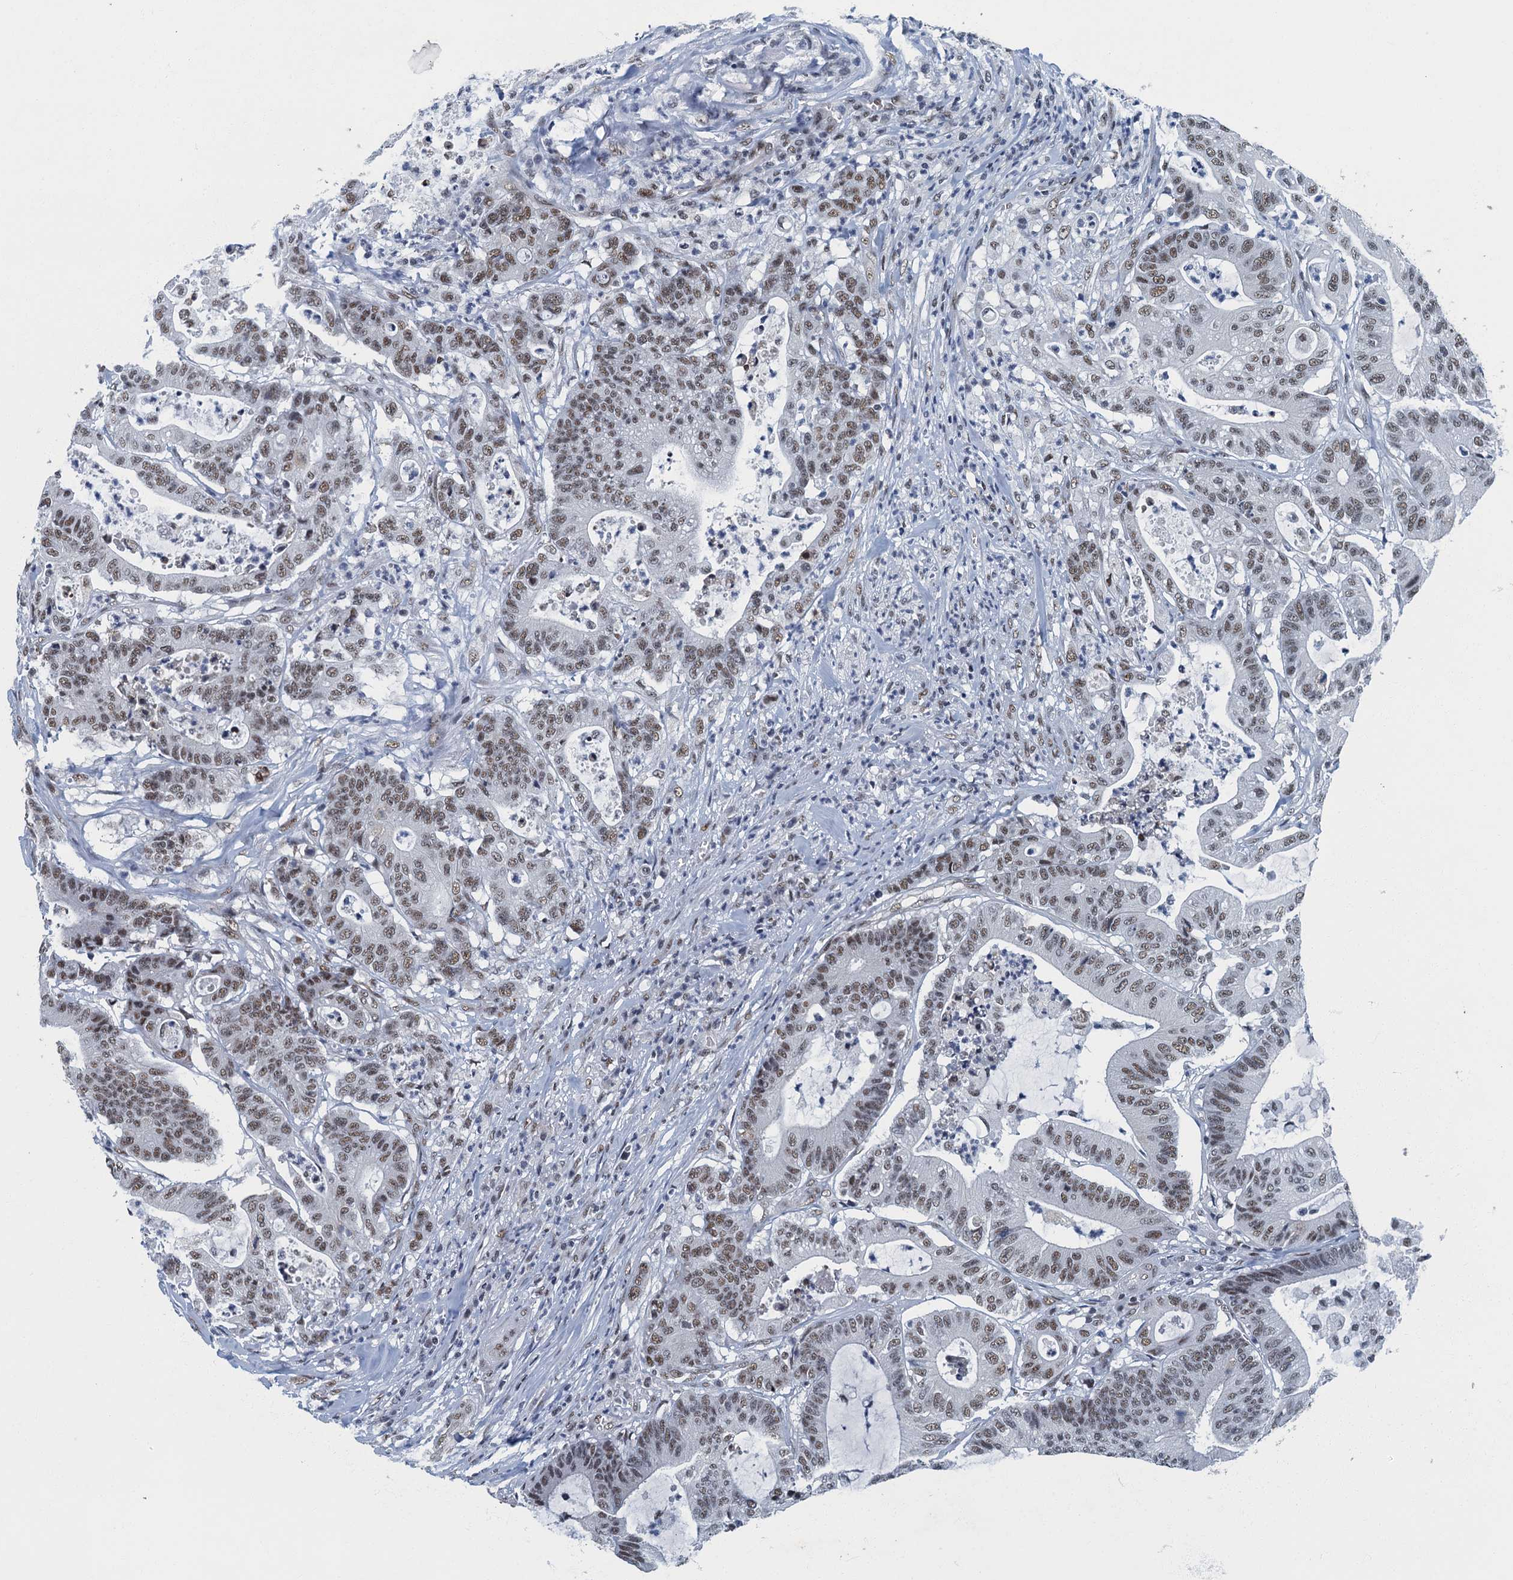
{"staining": {"intensity": "moderate", "quantity": "25%-75%", "location": "nuclear"}, "tissue": "colorectal cancer", "cell_type": "Tumor cells", "image_type": "cancer", "snomed": [{"axis": "morphology", "description": "Adenocarcinoma, NOS"}, {"axis": "topography", "description": "Colon"}], "caption": "Colorectal adenocarcinoma stained with DAB immunohistochemistry displays medium levels of moderate nuclear staining in approximately 25%-75% of tumor cells. Immunohistochemistry (ihc) stains the protein of interest in brown and the nuclei are stained blue.", "gene": "GADL1", "patient": {"sex": "female", "age": 84}}